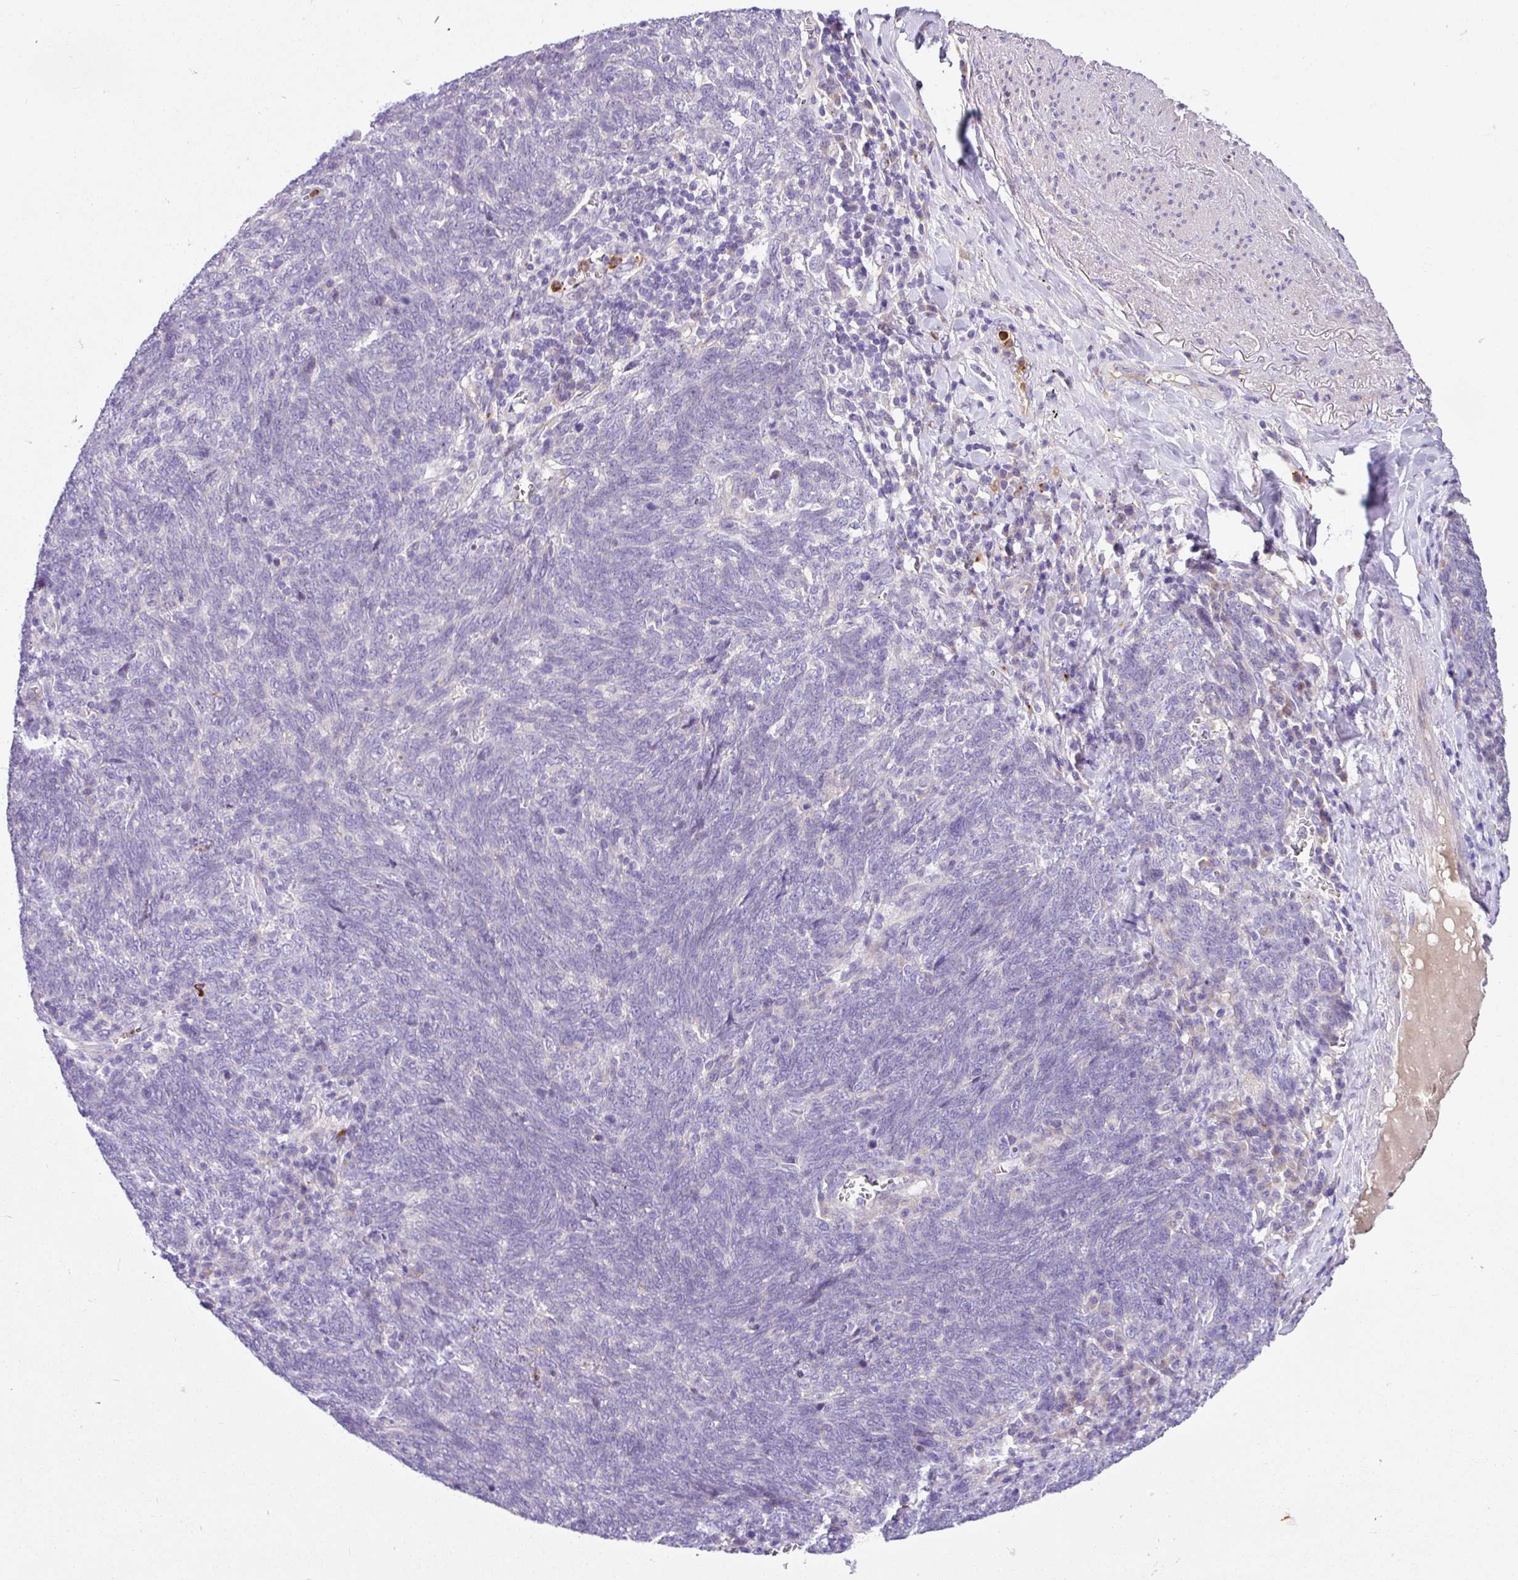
{"staining": {"intensity": "negative", "quantity": "none", "location": "none"}, "tissue": "lung cancer", "cell_type": "Tumor cells", "image_type": "cancer", "snomed": [{"axis": "morphology", "description": "Squamous cell carcinoma, NOS"}, {"axis": "topography", "description": "Lung"}], "caption": "Immunohistochemistry of squamous cell carcinoma (lung) displays no expression in tumor cells.", "gene": "CRISP3", "patient": {"sex": "female", "age": 72}}